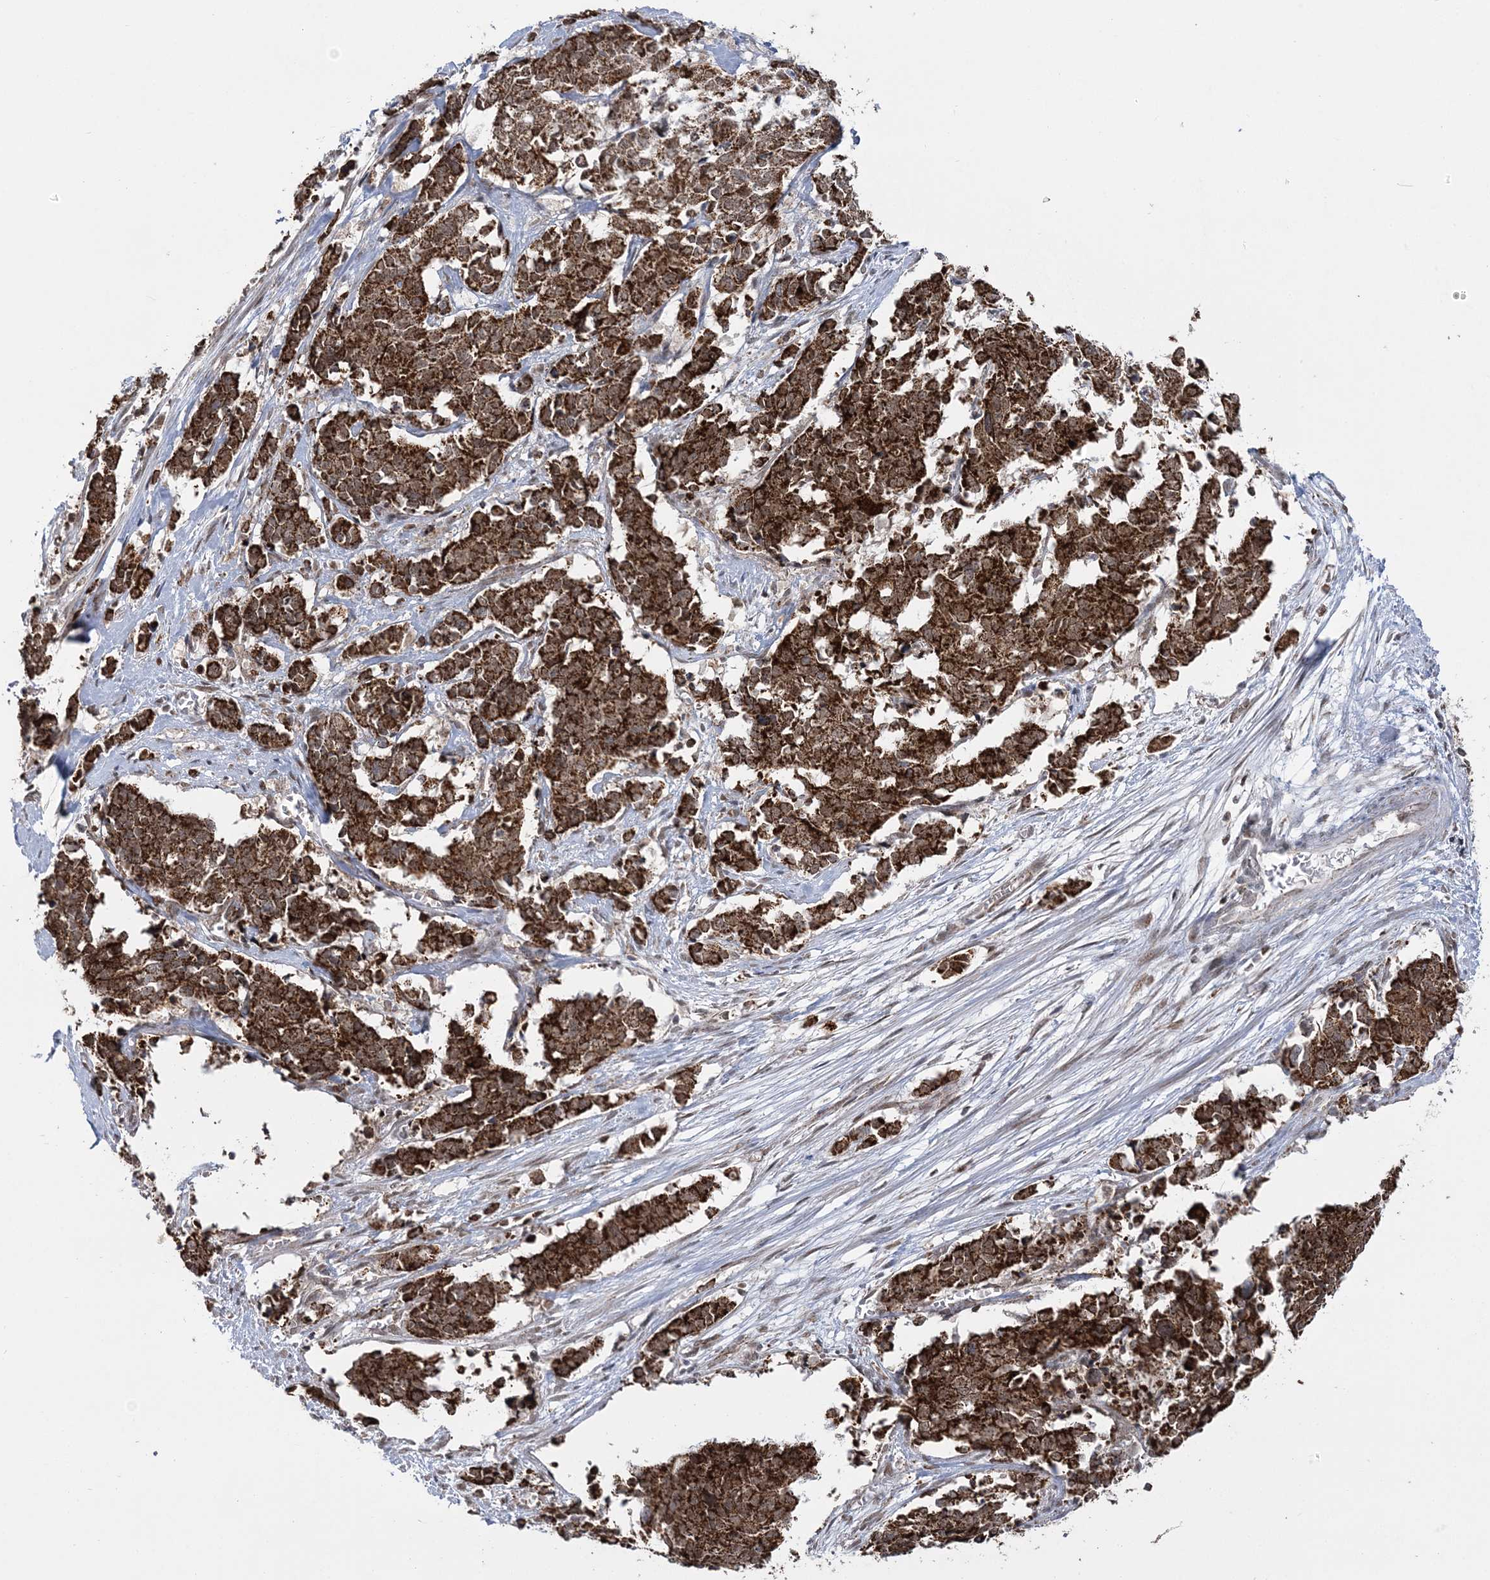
{"staining": {"intensity": "strong", "quantity": ">75%", "location": "cytoplasmic/membranous"}, "tissue": "cervical cancer", "cell_type": "Tumor cells", "image_type": "cancer", "snomed": [{"axis": "morphology", "description": "Normal tissue, NOS"}, {"axis": "morphology", "description": "Squamous cell carcinoma, NOS"}, {"axis": "topography", "description": "Cervix"}], "caption": "This is a micrograph of IHC staining of squamous cell carcinoma (cervical), which shows strong staining in the cytoplasmic/membranous of tumor cells.", "gene": "GRSF1", "patient": {"sex": "female", "age": 35}}